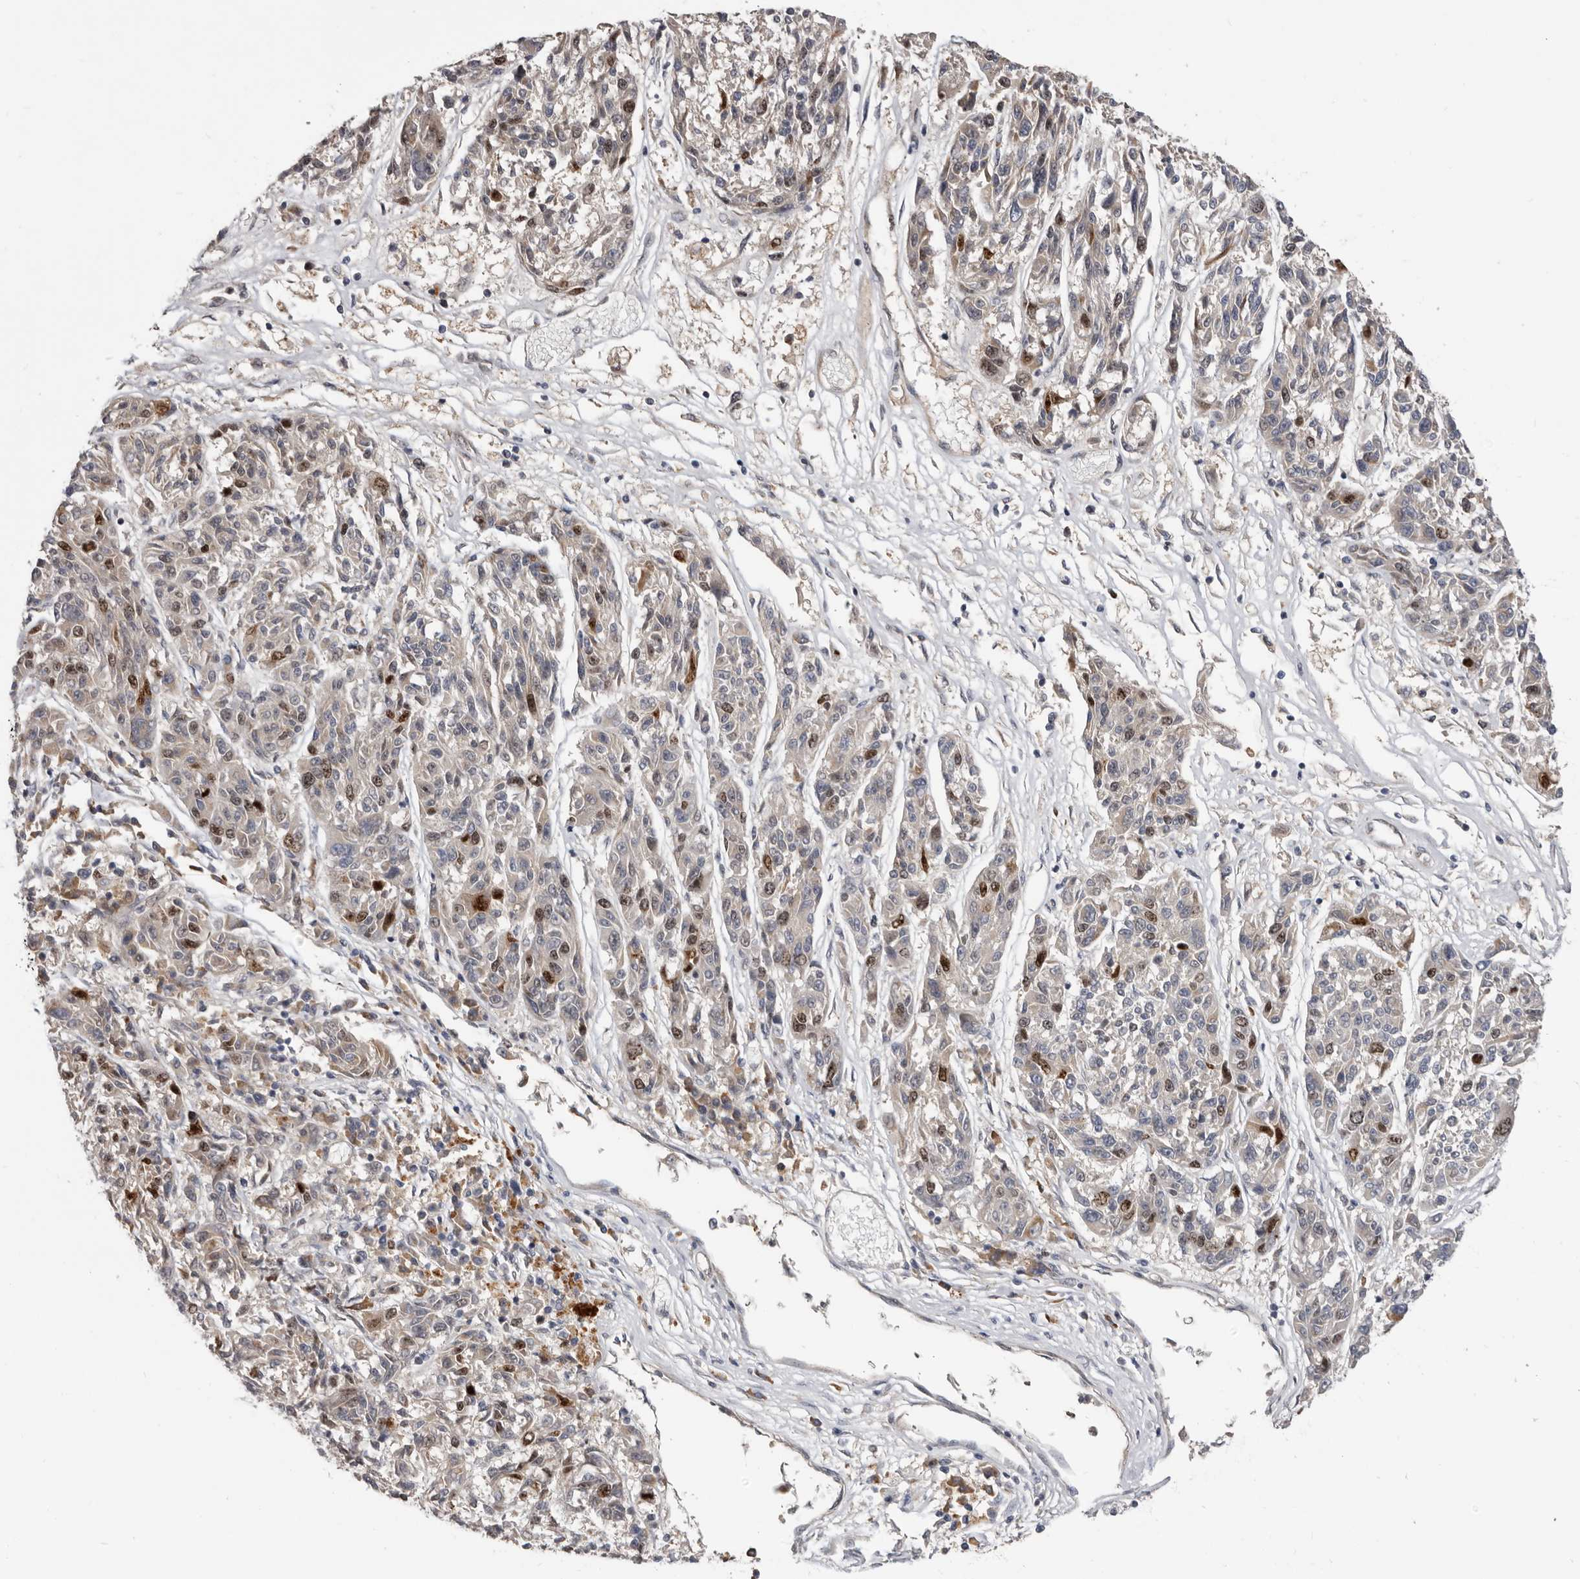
{"staining": {"intensity": "strong", "quantity": "<25%", "location": "nuclear"}, "tissue": "melanoma", "cell_type": "Tumor cells", "image_type": "cancer", "snomed": [{"axis": "morphology", "description": "Malignant melanoma, NOS"}, {"axis": "topography", "description": "Skin"}], "caption": "A brown stain labels strong nuclear staining of a protein in melanoma tumor cells. (Stains: DAB in brown, nuclei in blue, Microscopy: brightfield microscopy at high magnification).", "gene": "CDCA8", "patient": {"sex": "male", "age": 53}}